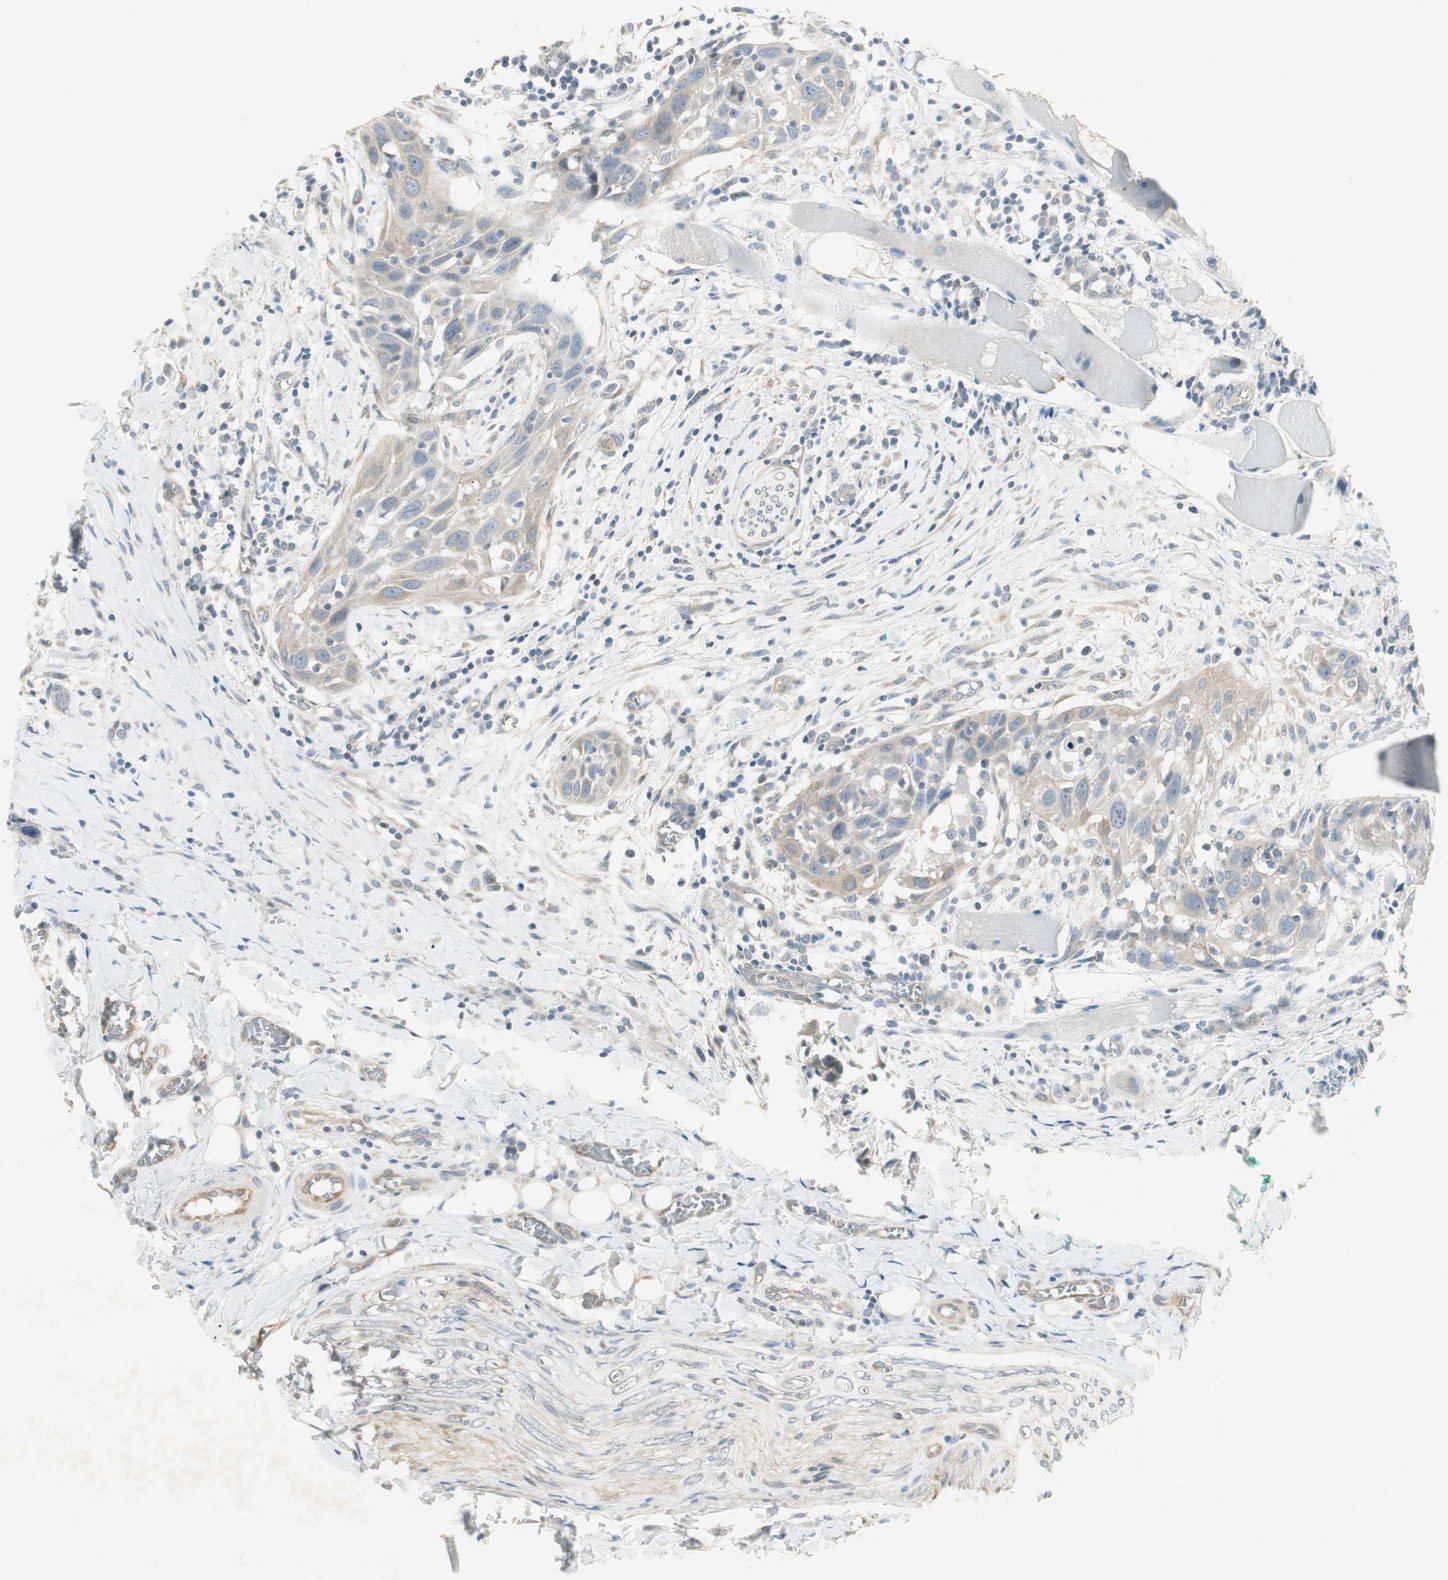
{"staining": {"intensity": "moderate", "quantity": "25%-75%", "location": "cytoplasmic/membranous"}, "tissue": "head and neck cancer", "cell_type": "Tumor cells", "image_type": "cancer", "snomed": [{"axis": "morphology", "description": "Normal tissue, NOS"}, {"axis": "morphology", "description": "Squamous cell carcinoma, NOS"}, {"axis": "topography", "description": "Oral tissue"}, {"axis": "topography", "description": "Head-Neck"}], "caption": "Squamous cell carcinoma (head and neck) stained with a brown dye exhibits moderate cytoplasmic/membranous positive positivity in approximately 25%-75% of tumor cells.", "gene": "STON1-GTF2A1L", "patient": {"sex": "female", "age": 50}}